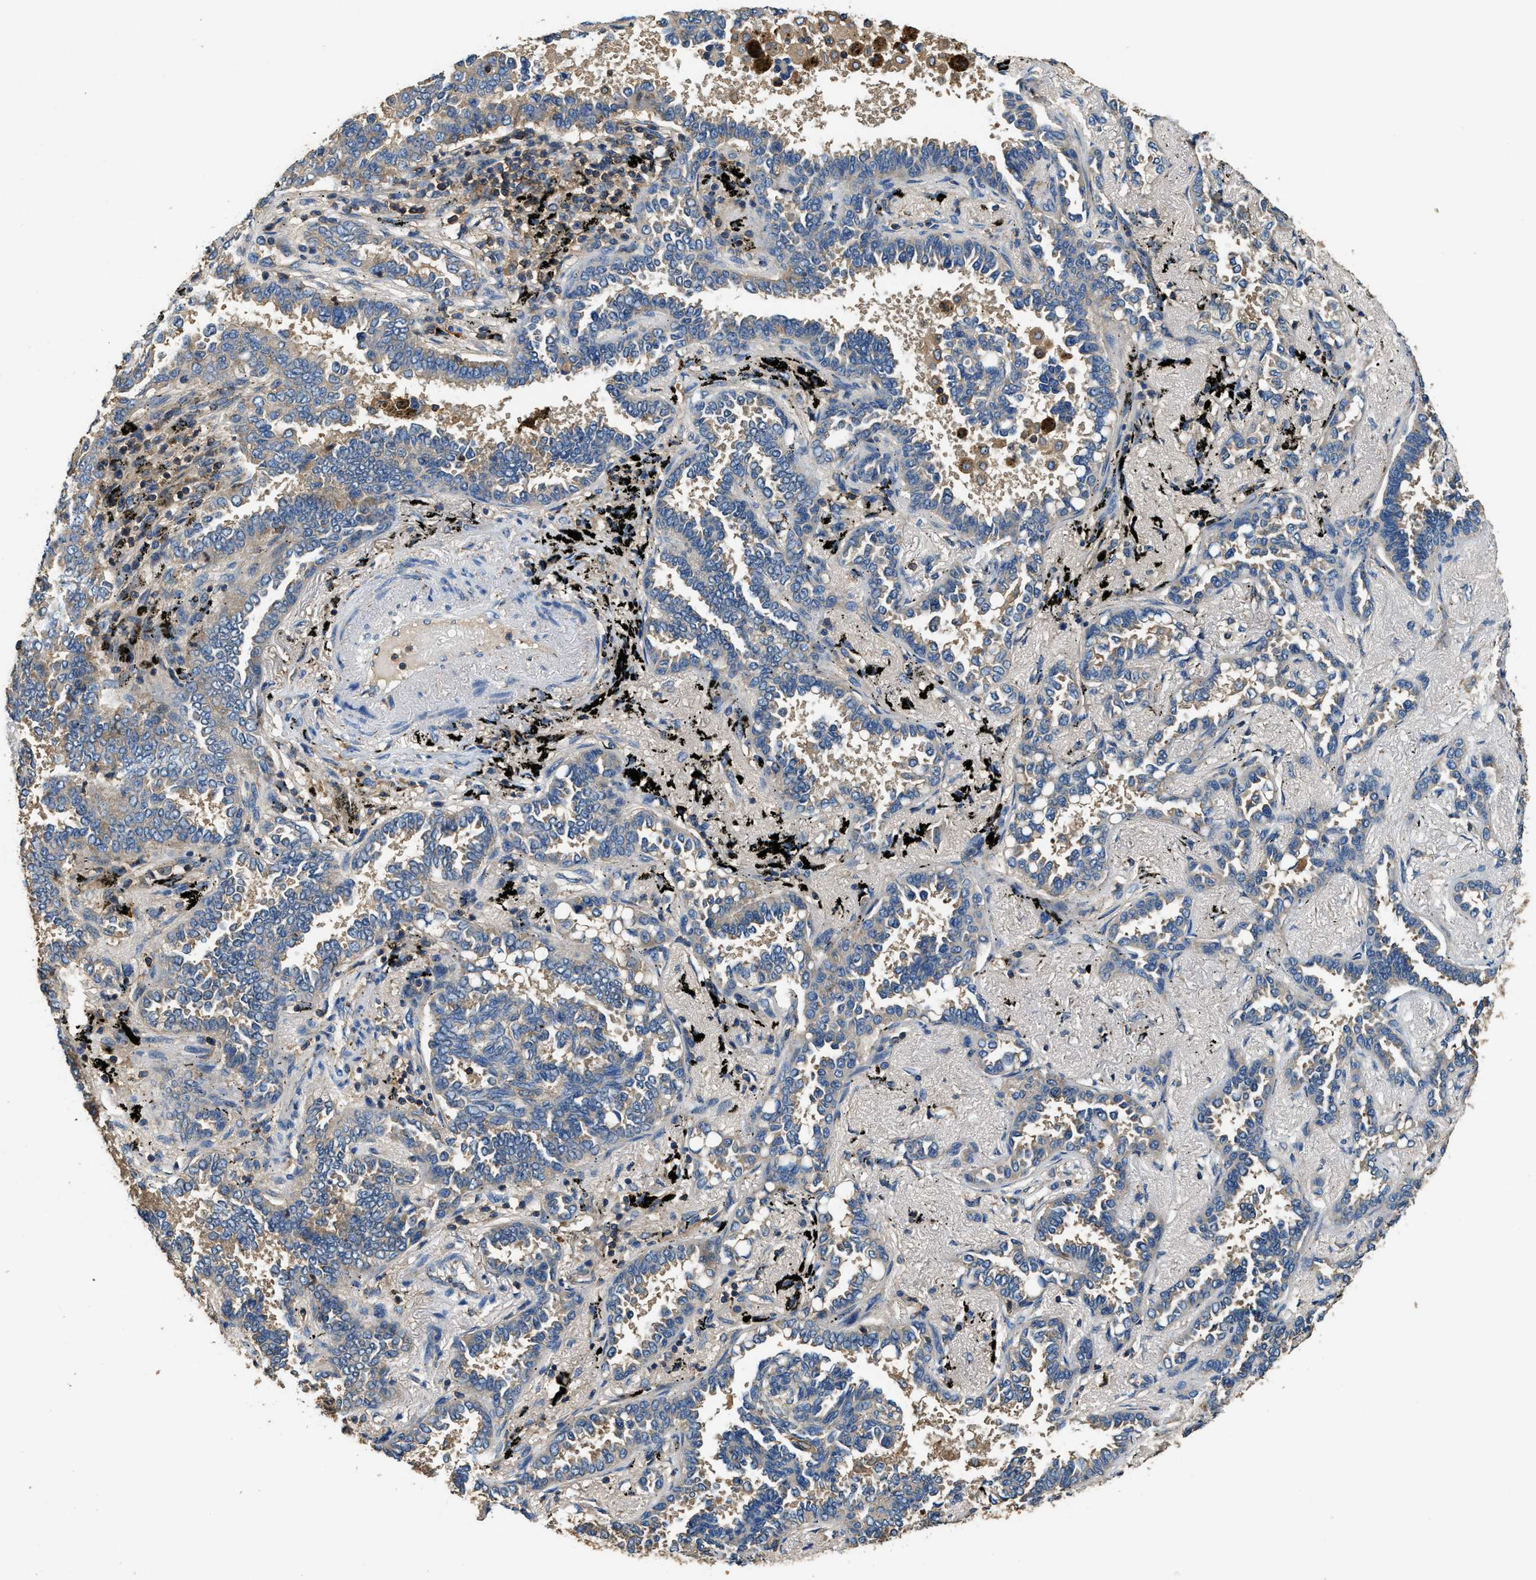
{"staining": {"intensity": "weak", "quantity": "<25%", "location": "cytoplasmic/membranous"}, "tissue": "lung cancer", "cell_type": "Tumor cells", "image_type": "cancer", "snomed": [{"axis": "morphology", "description": "Adenocarcinoma, NOS"}, {"axis": "topography", "description": "Lung"}], "caption": "The IHC photomicrograph has no significant staining in tumor cells of lung cancer tissue.", "gene": "BLOC1S1", "patient": {"sex": "male", "age": 59}}